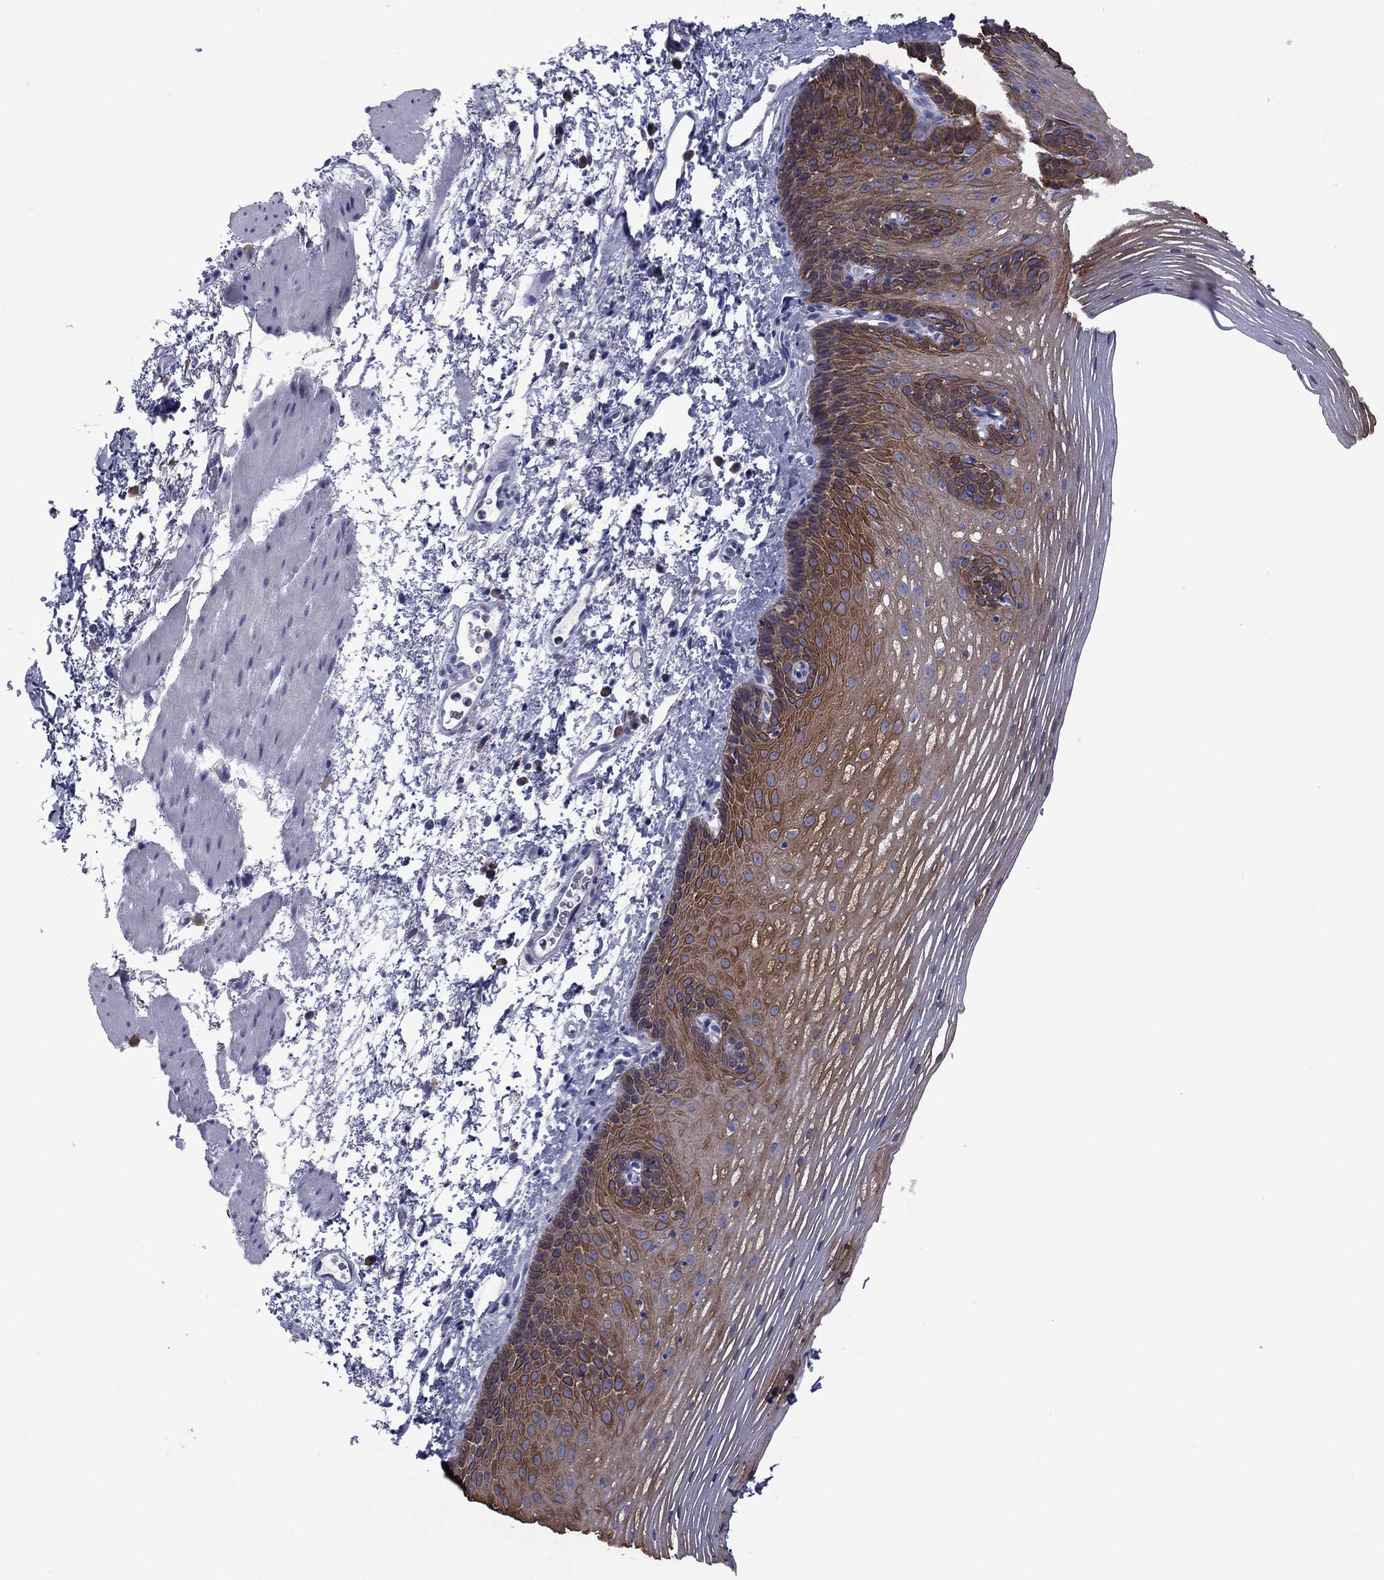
{"staining": {"intensity": "strong", "quantity": "25%-75%", "location": "cytoplasmic/membranous"}, "tissue": "esophagus", "cell_type": "Squamous epithelial cells", "image_type": "normal", "snomed": [{"axis": "morphology", "description": "Normal tissue, NOS"}, {"axis": "topography", "description": "Esophagus"}], "caption": "Approximately 25%-75% of squamous epithelial cells in normal human esophagus reveal strong cytoplasmic/membranous protein expression as visualized by brown immunohistochemical staining.", "gene": "TMPRSS11A", "patient": {"sex": "male", "age": 76}}